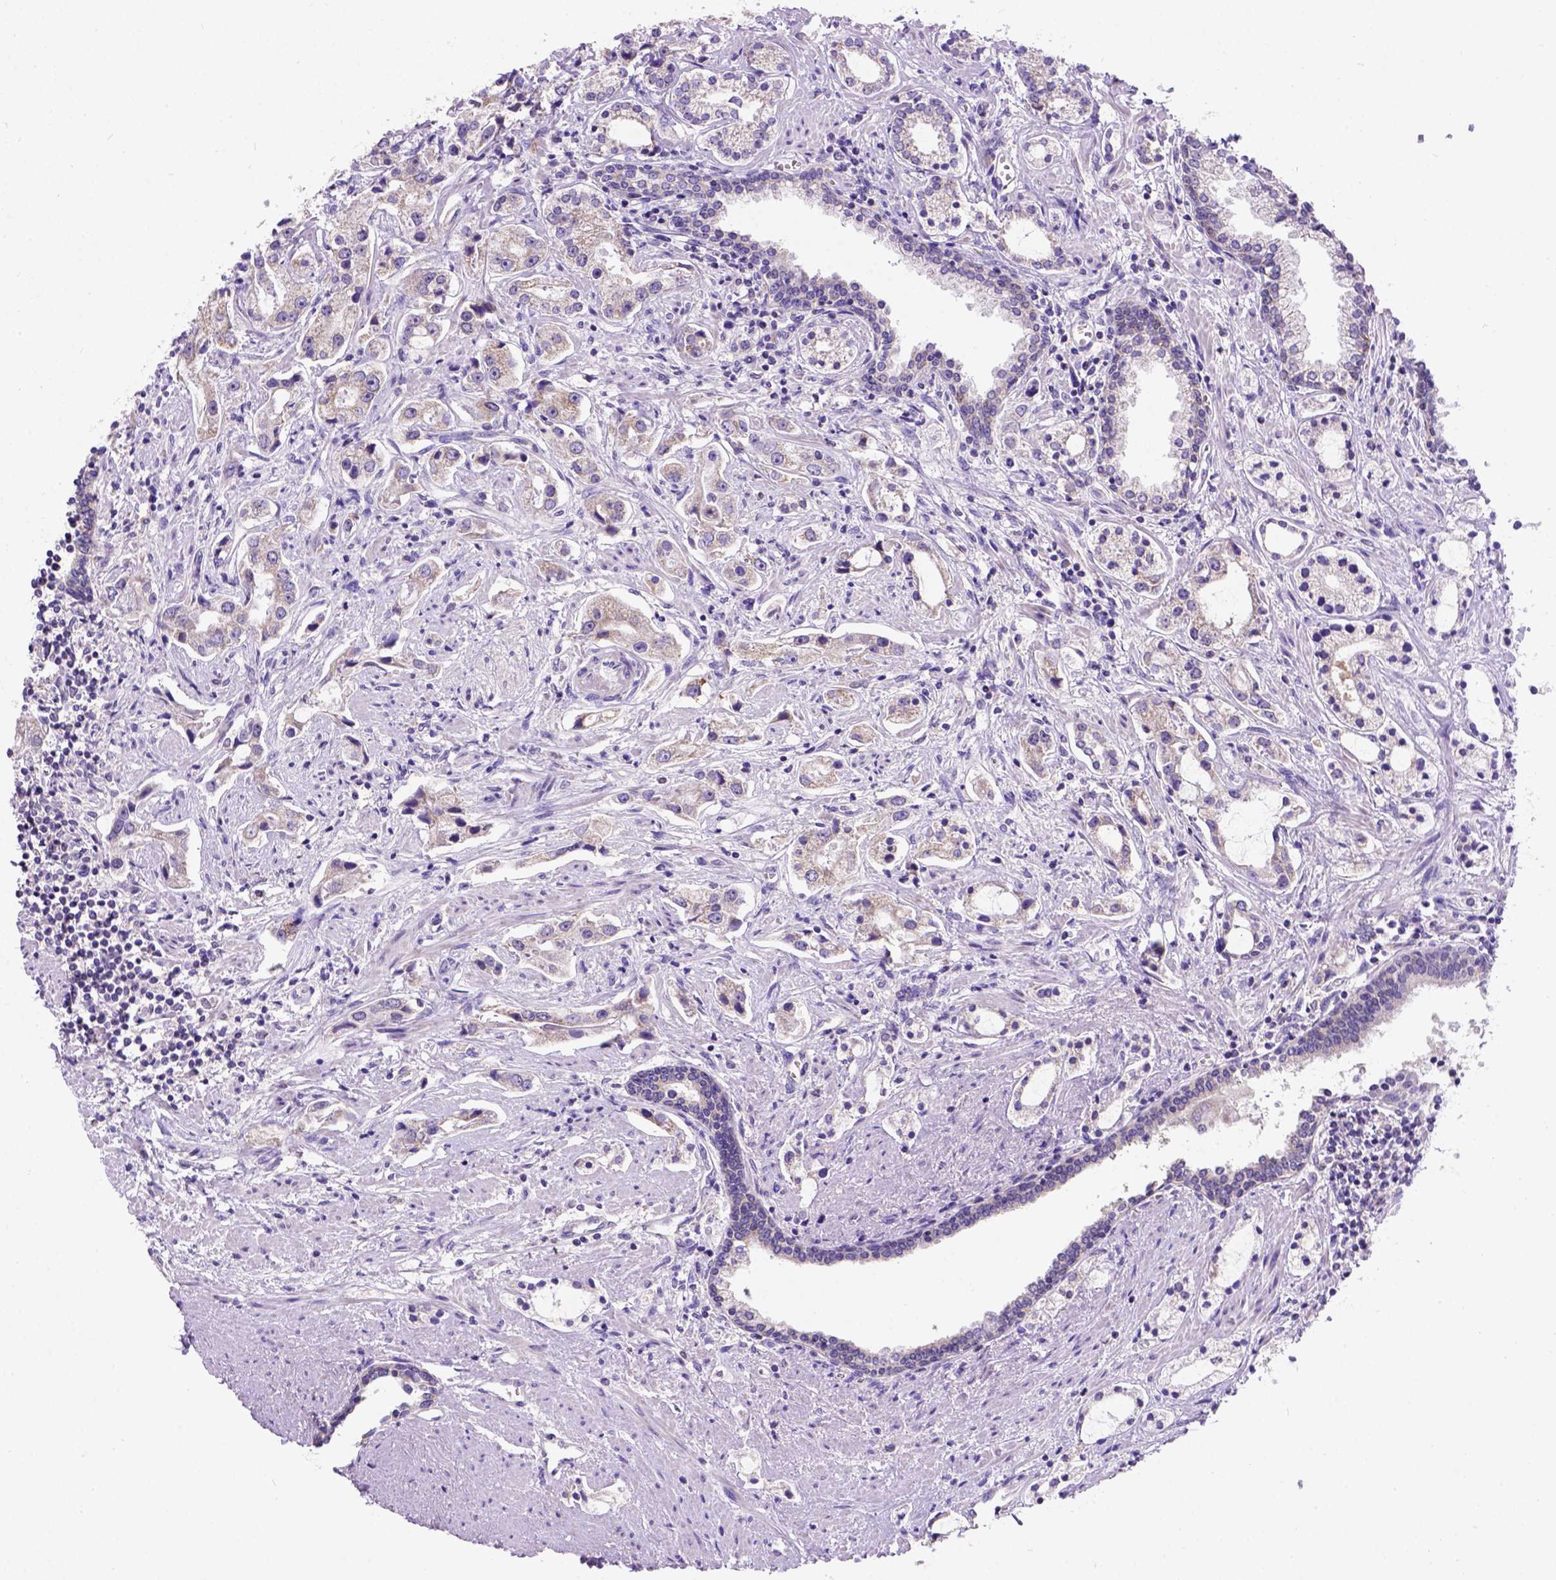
{"staining": {"intensity": "negative", "quantity": "none", "location": "none"}, "tissue": "prostate cancer", "cell_type": "Tumor cells", "image_type": "cancer", "snomed": [{"axis": "morphology", "description": "Adenocarcinoma, Medium grade"}, {"axis": "topography", "description": "Prostate"}], "caption": "This is an immunohistochemistry (IHC) photomicrograph of adenocarcinoma (medium-grade) (prostate). There is no positivity in tumor cells.", "gene": "L2HGDH", "patient": {"sex": "male", "age": 57}}